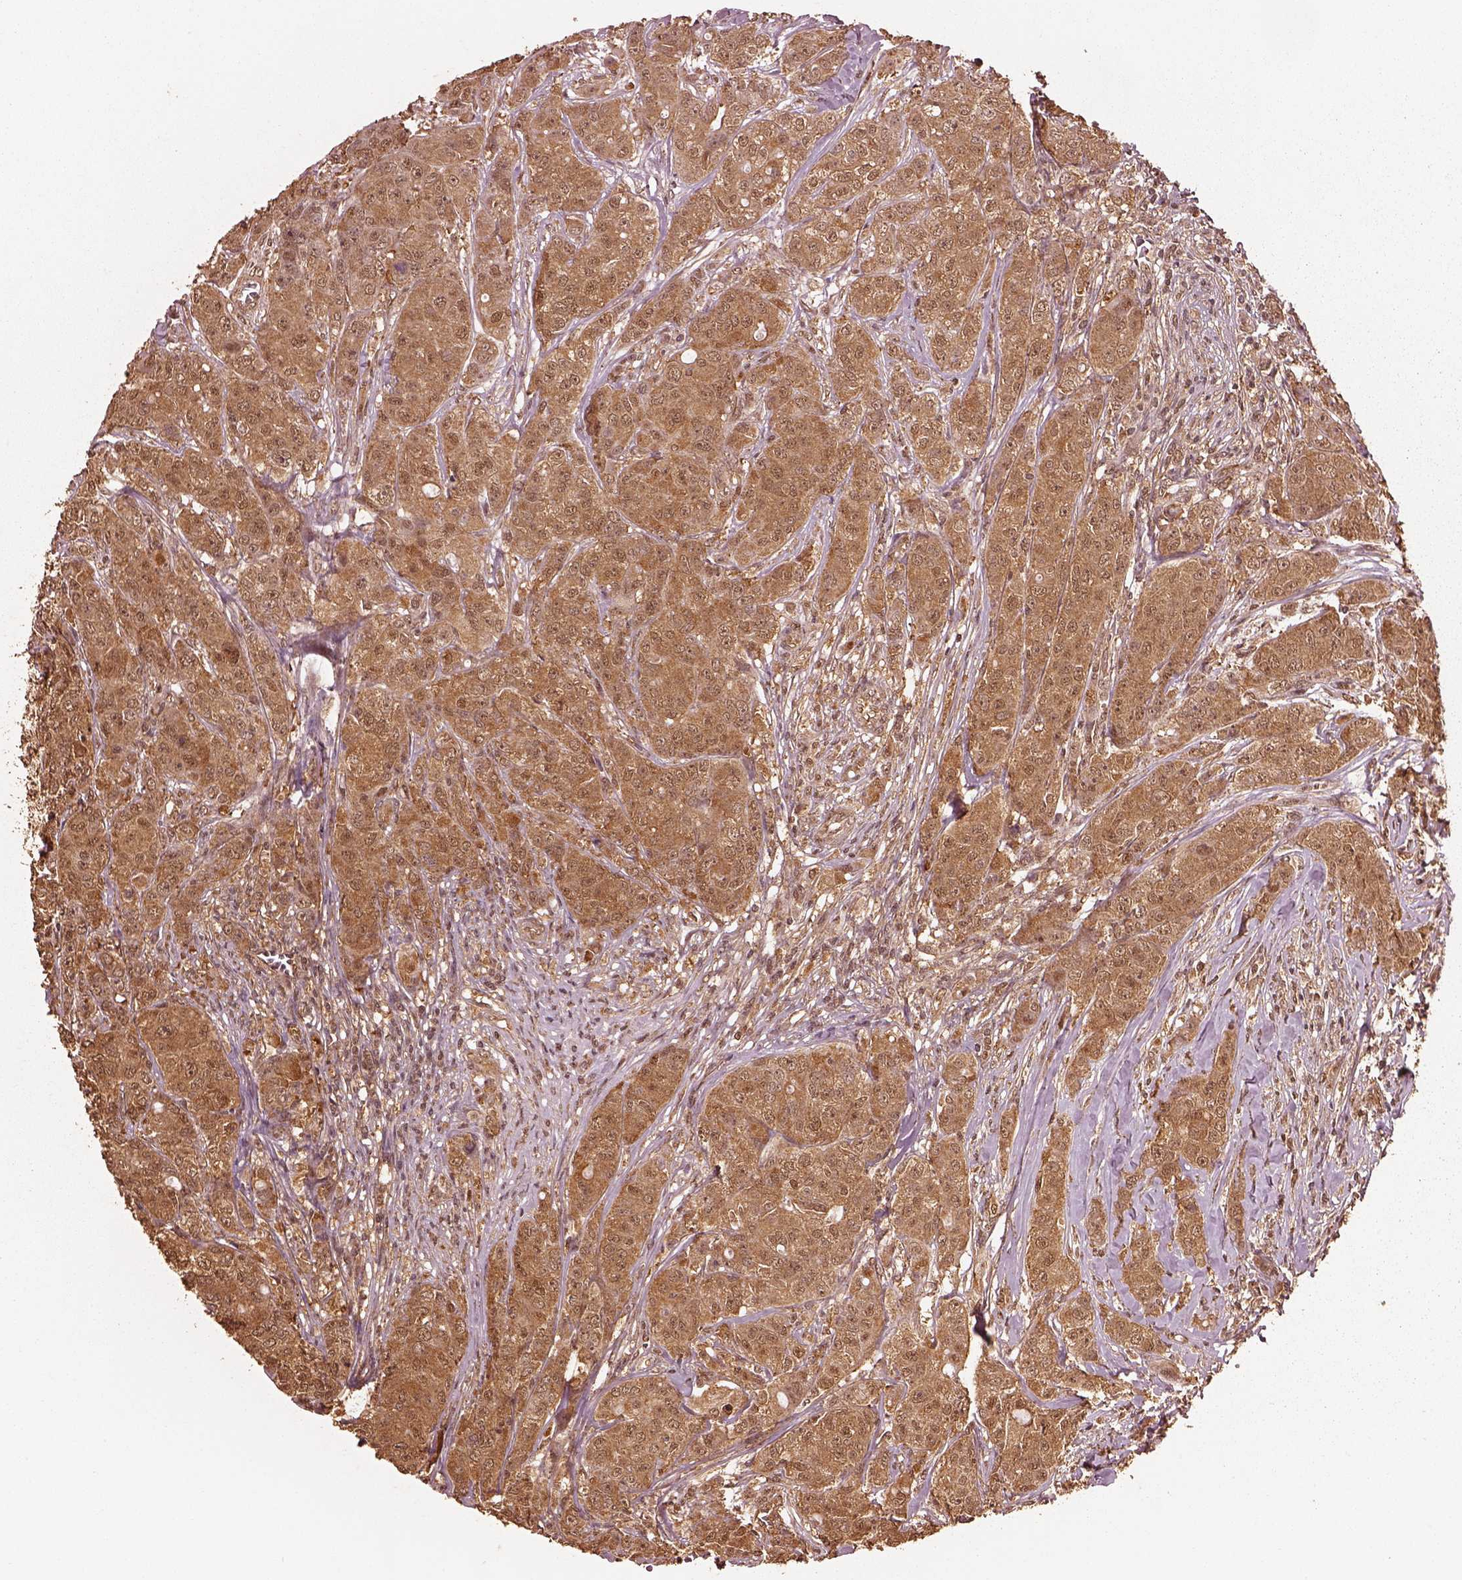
{"staining": {"intensity": "moderate", "quantity": ">75%", "location": "cytoplasmic/membranous"}, "tissue": "breast cancer", "cell_type": "Tumor cells", "image_type": "cancer", "snomed": [{"axis": "morphology", "description": "Duct carcinoma"}, {"axis": "topography", "description": "Breast"}], "caption": "Moderate cytoplasmic/membranous staining is appreciated in approximately >75% of tumor cells in breast infiltrating ductal carcinoma. (IHC, brightfield microscopy, high magnification).", "gene": "PSMC5", "patient": {"sex": "female", "age": 43}}